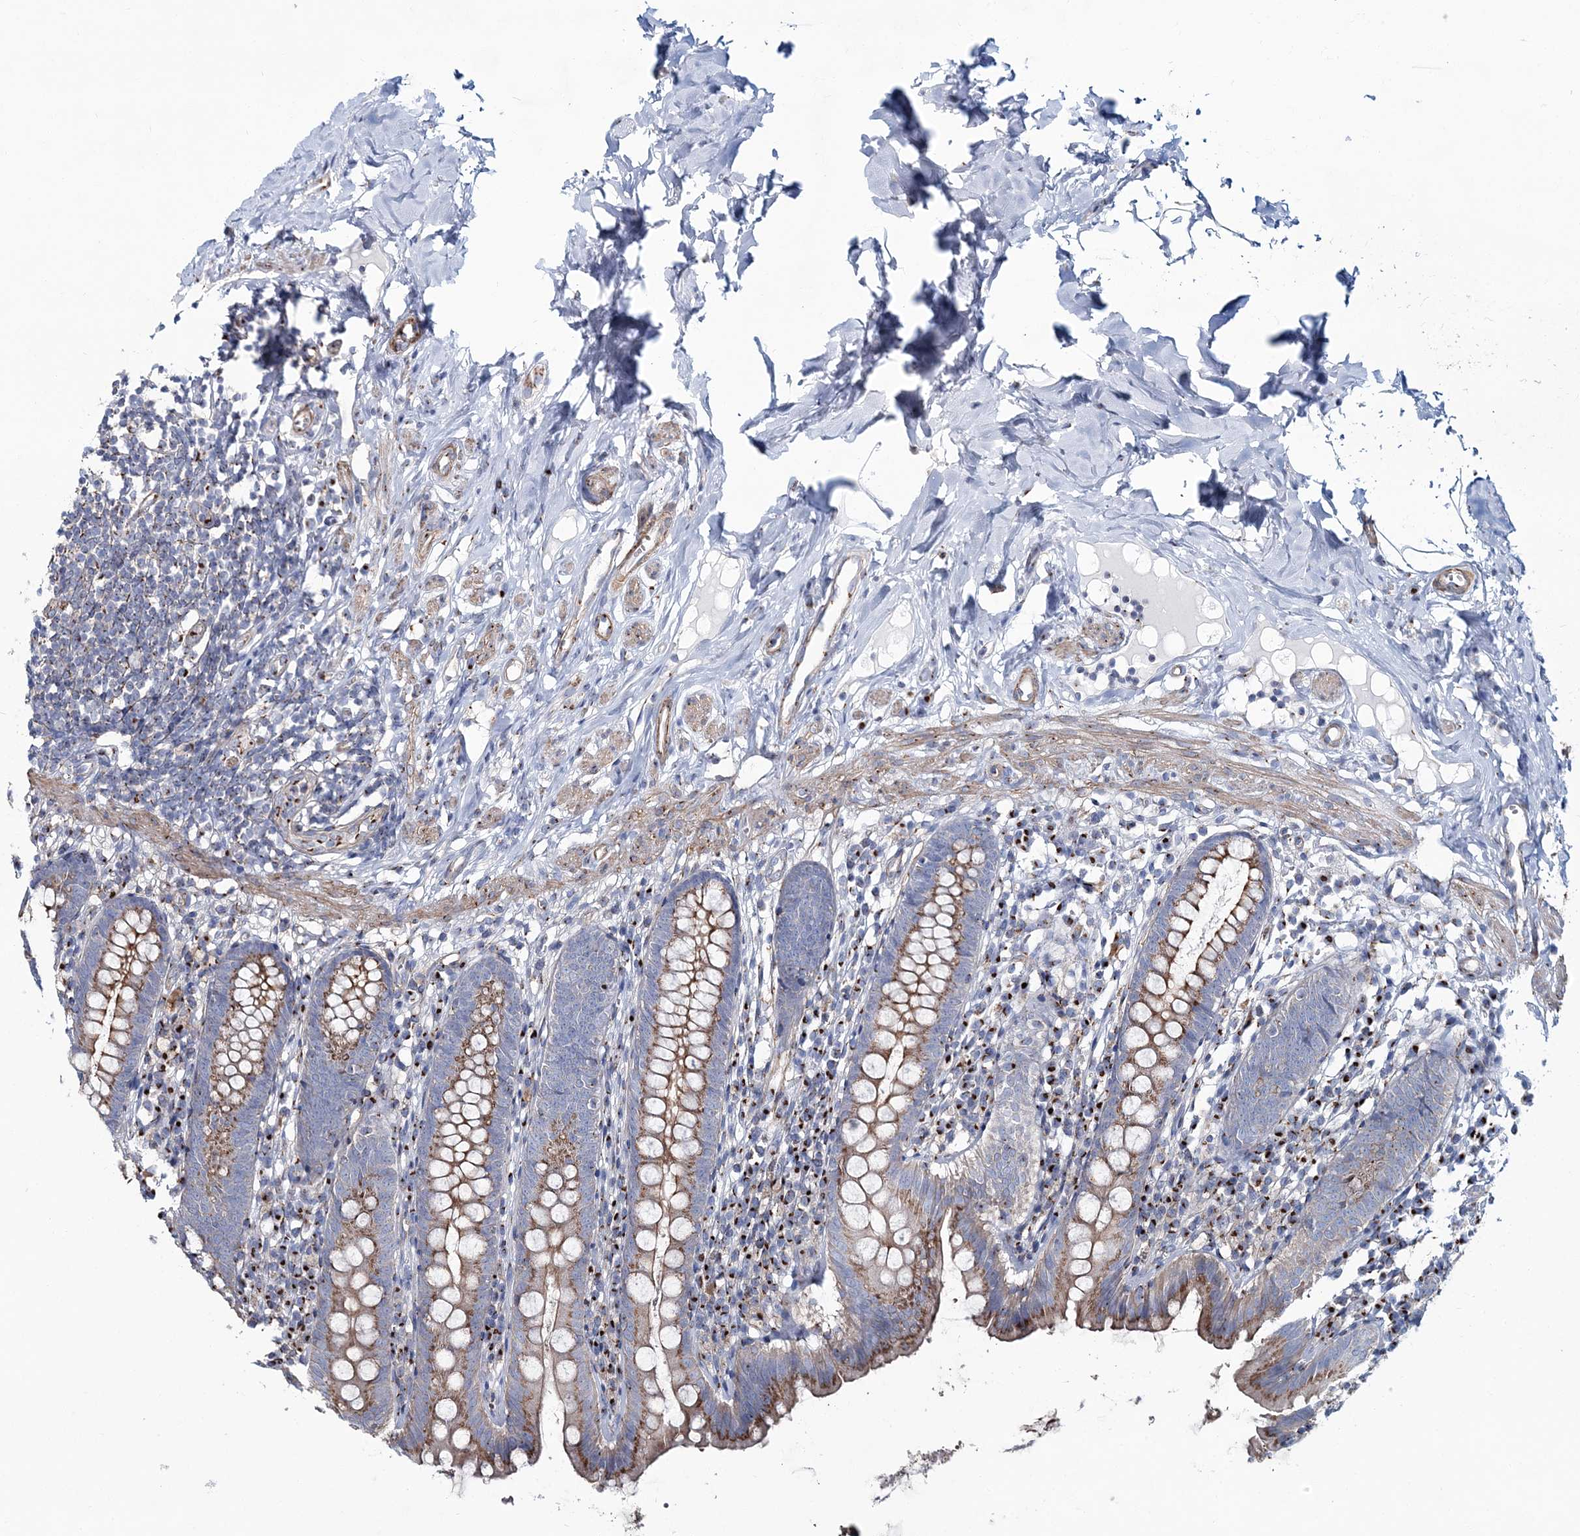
{"staining": {"intensity": "moderate", "quantity": ">75%", "location": "cytoplasmic/membranous"}, "tissue": "appendix", "cell_type": "Glandular cells", "image_type": "normal", "snomed": [{"axis": "morphology", "description": "Normal tissue, NOS"}, {"axis": "topography", "description": "Appendix"}], "caption": "DAB (3,3'-diaminobenzidine) immunohistochemical staining of benign human appendix exhibits moderate cytoplasmic/membranous protein positivity in about >75% of glandular cells. (brown staining indicates protein expression, while blue staining denotes nuclei).", "gene": "MAN1A2", "patient": {"sex": "male", "age": 52}}